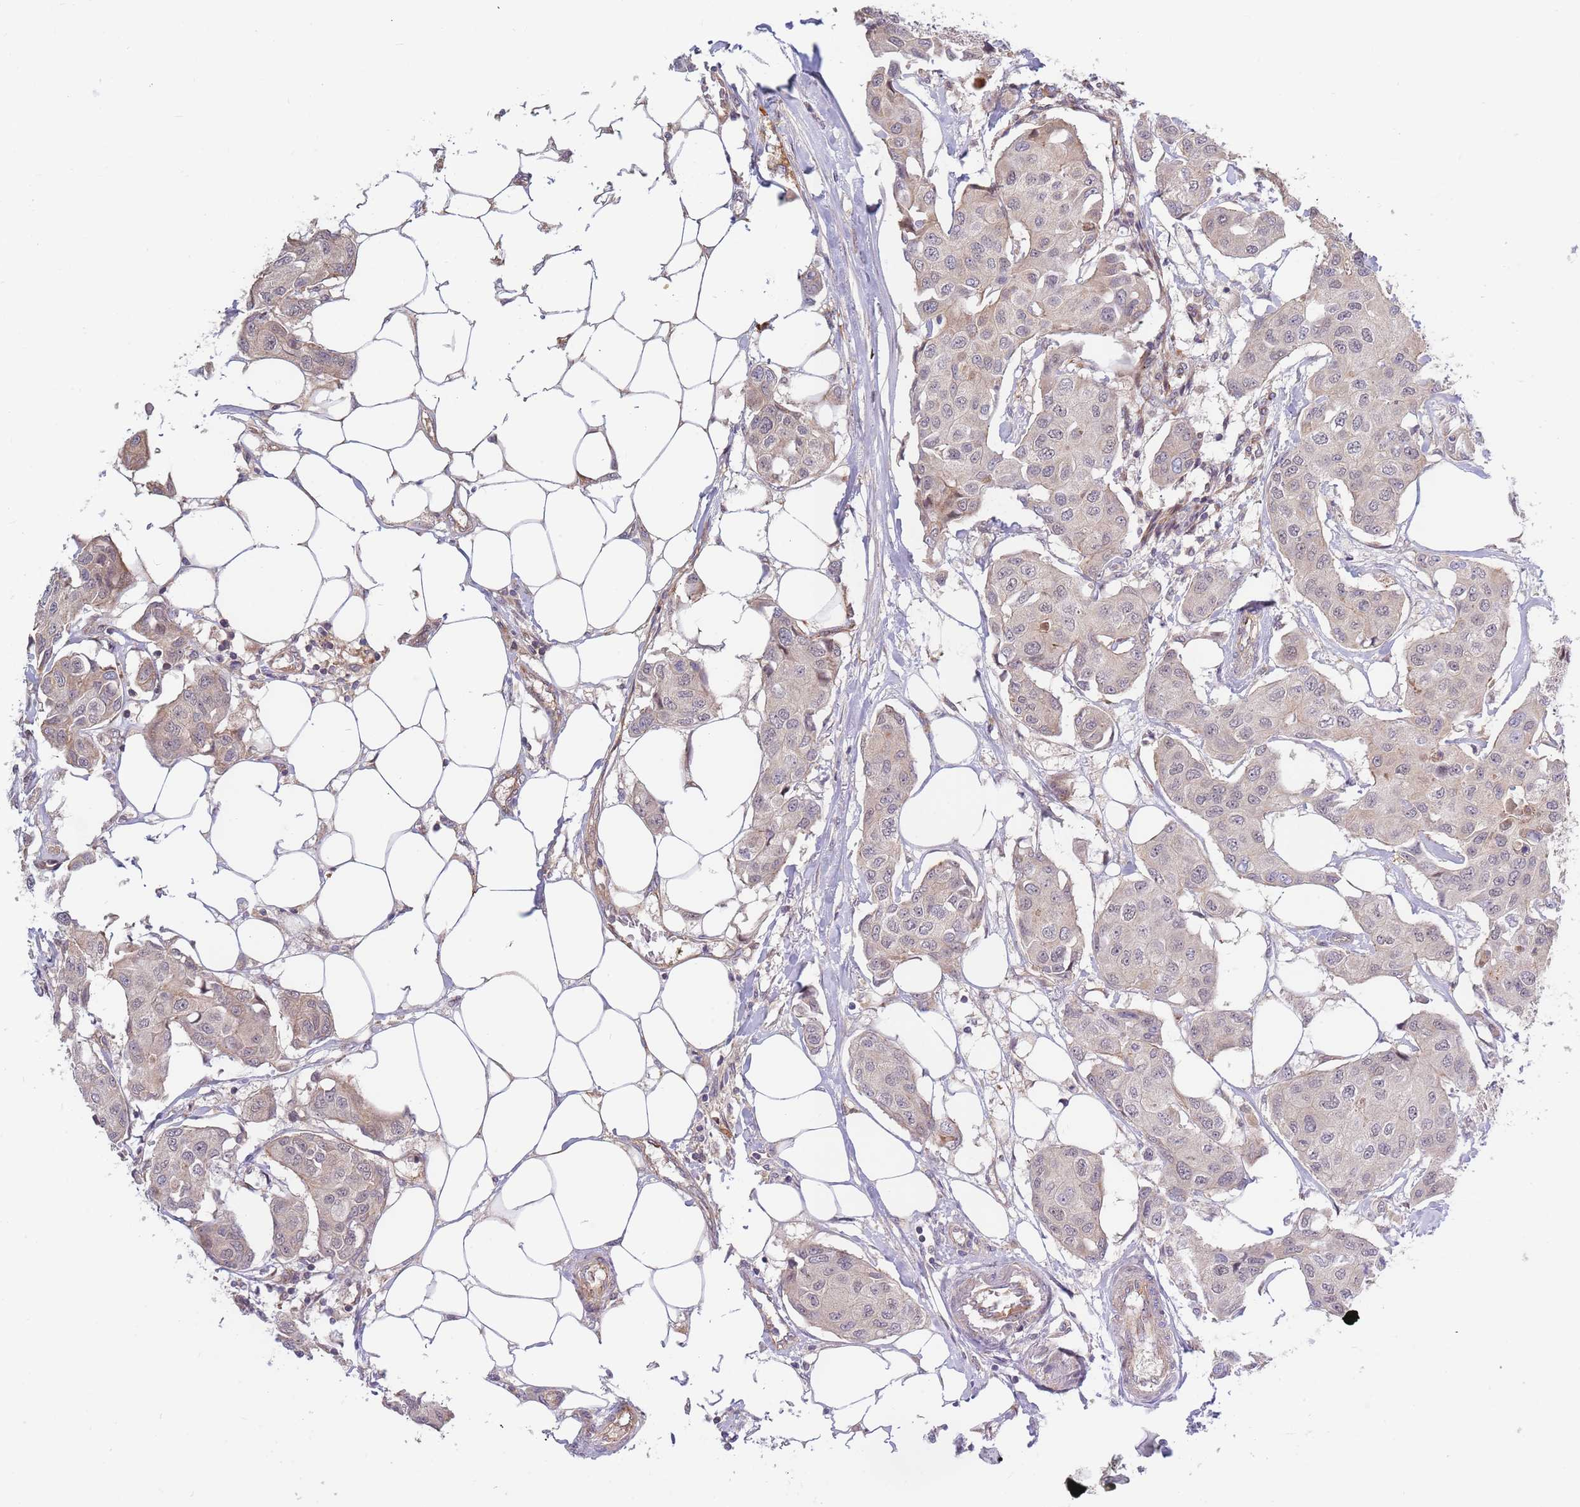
{"staining": {"intensity": "negative", "quantity": "none", "location": "none"}, "tissue": "breast cancer", "cell_type": "Tumor cells", "image_type": "cancer", "snomed": [{"axis": "morphology", "description": "Duct carcinoma"}, {"axis": "topography", "description": "Breast"}, {"axis": "topography", "description": "Lymph node"}], "caption": "Tumor cells are negative for protein expression in human breast cancer (invasive ductal carcinoma). (DAB (3,3'-diaminobenzidine) IHC visualized using brightfield microscopy, high magnification).", "gene": "HAUS3", "patient": {"sex": "female", "age": 80}}